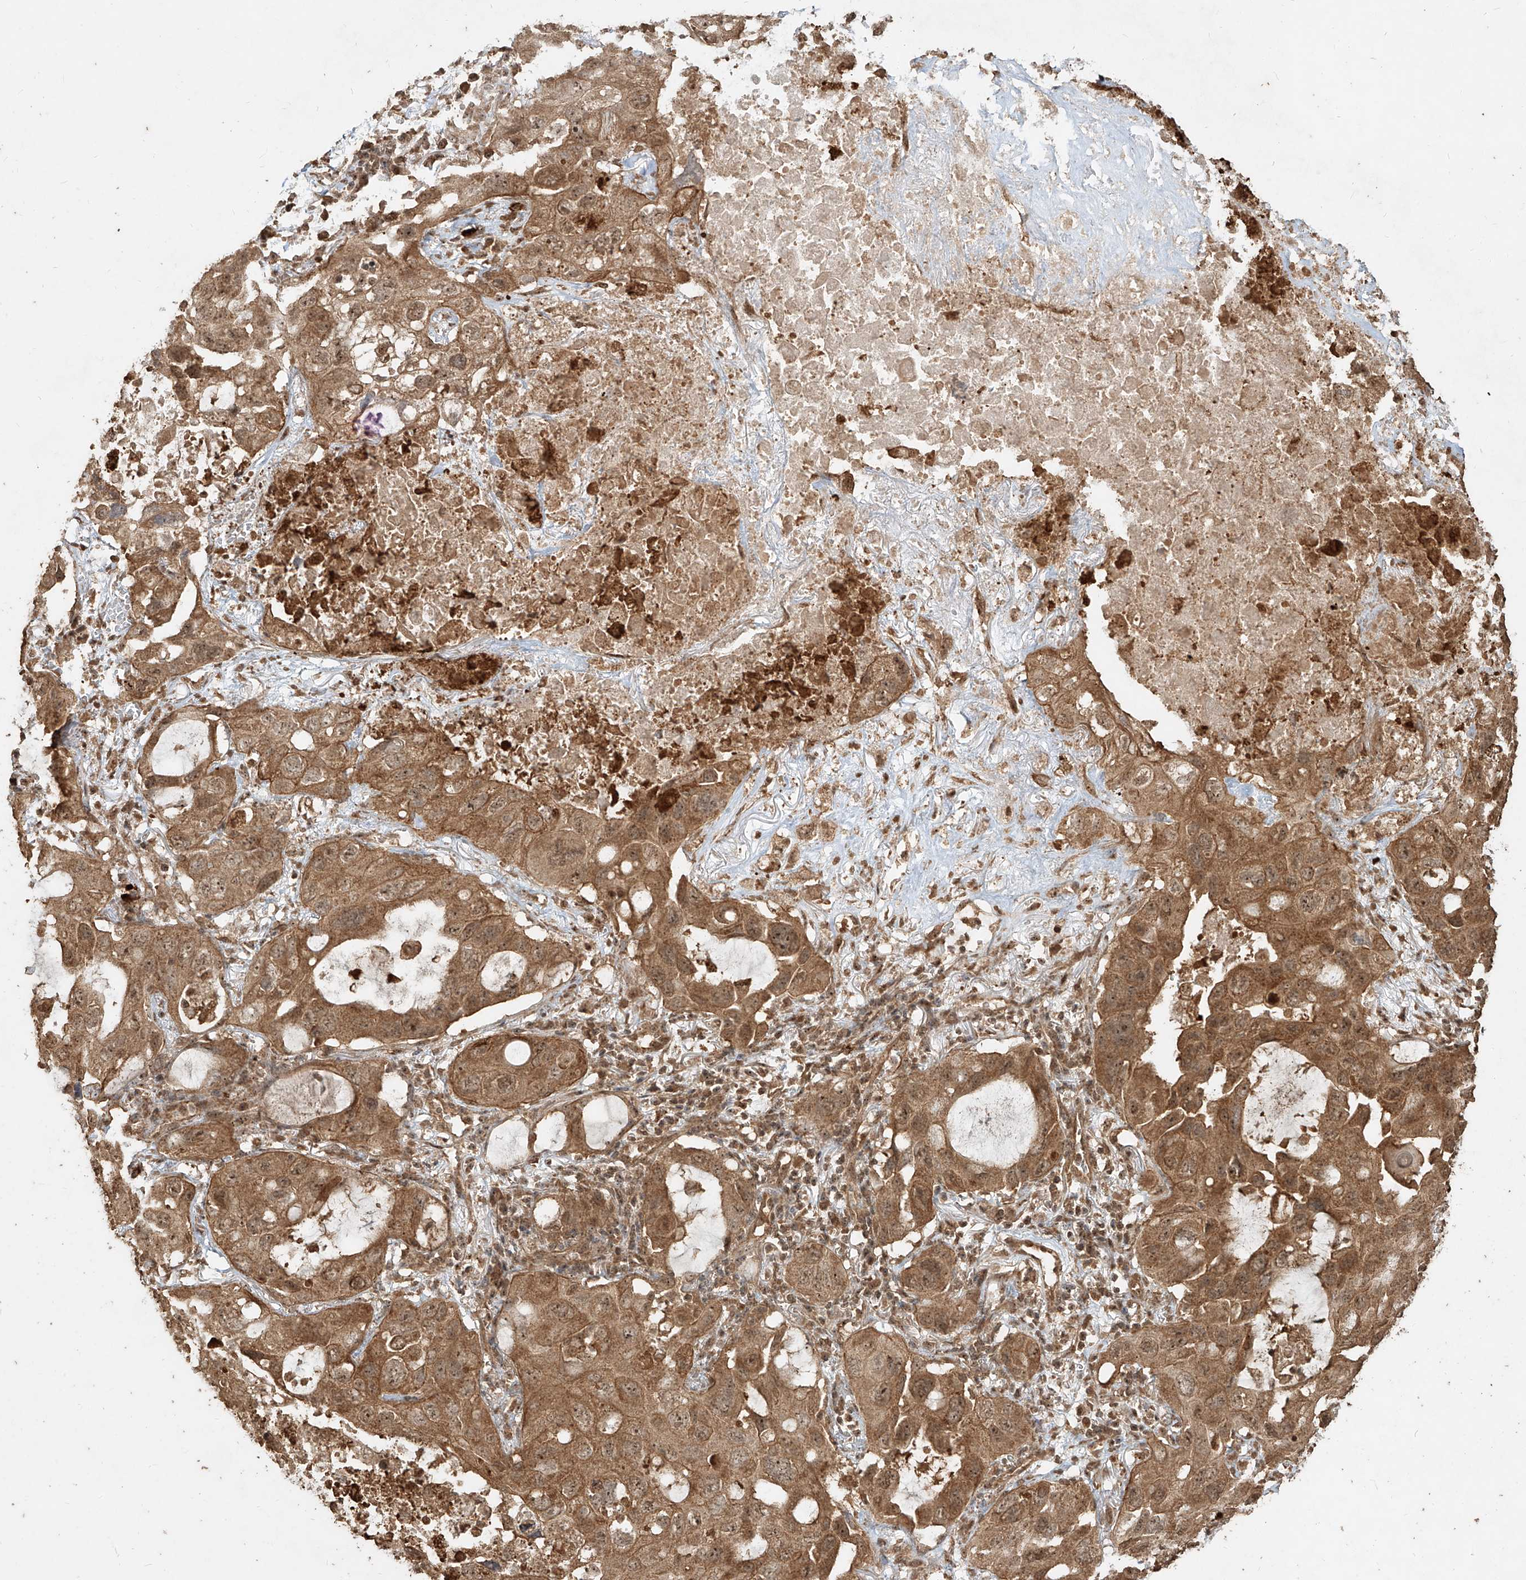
{"staining": {"intensity": "moderate", "quantity": ">75%", "location": "cytoplasmic/membranous,nuclear"}, "tissue": "lung cancer", "cell_type": "Tumor cells", "image_type": "cancer", "snomed": [{"axis": "morphology", "description": "Squamous cell carcinoma, NOS"}, {"axis": "topography", "description": "Lung"}], "caption": "Tumor cells display moderate cytoplasmic/membranous and nuclear expression in approximately >75% of cells in lung cancer (squamous cell carcinoma).", "gene": "ZNF660", "patient": {"sex": "female", "age": 73}}